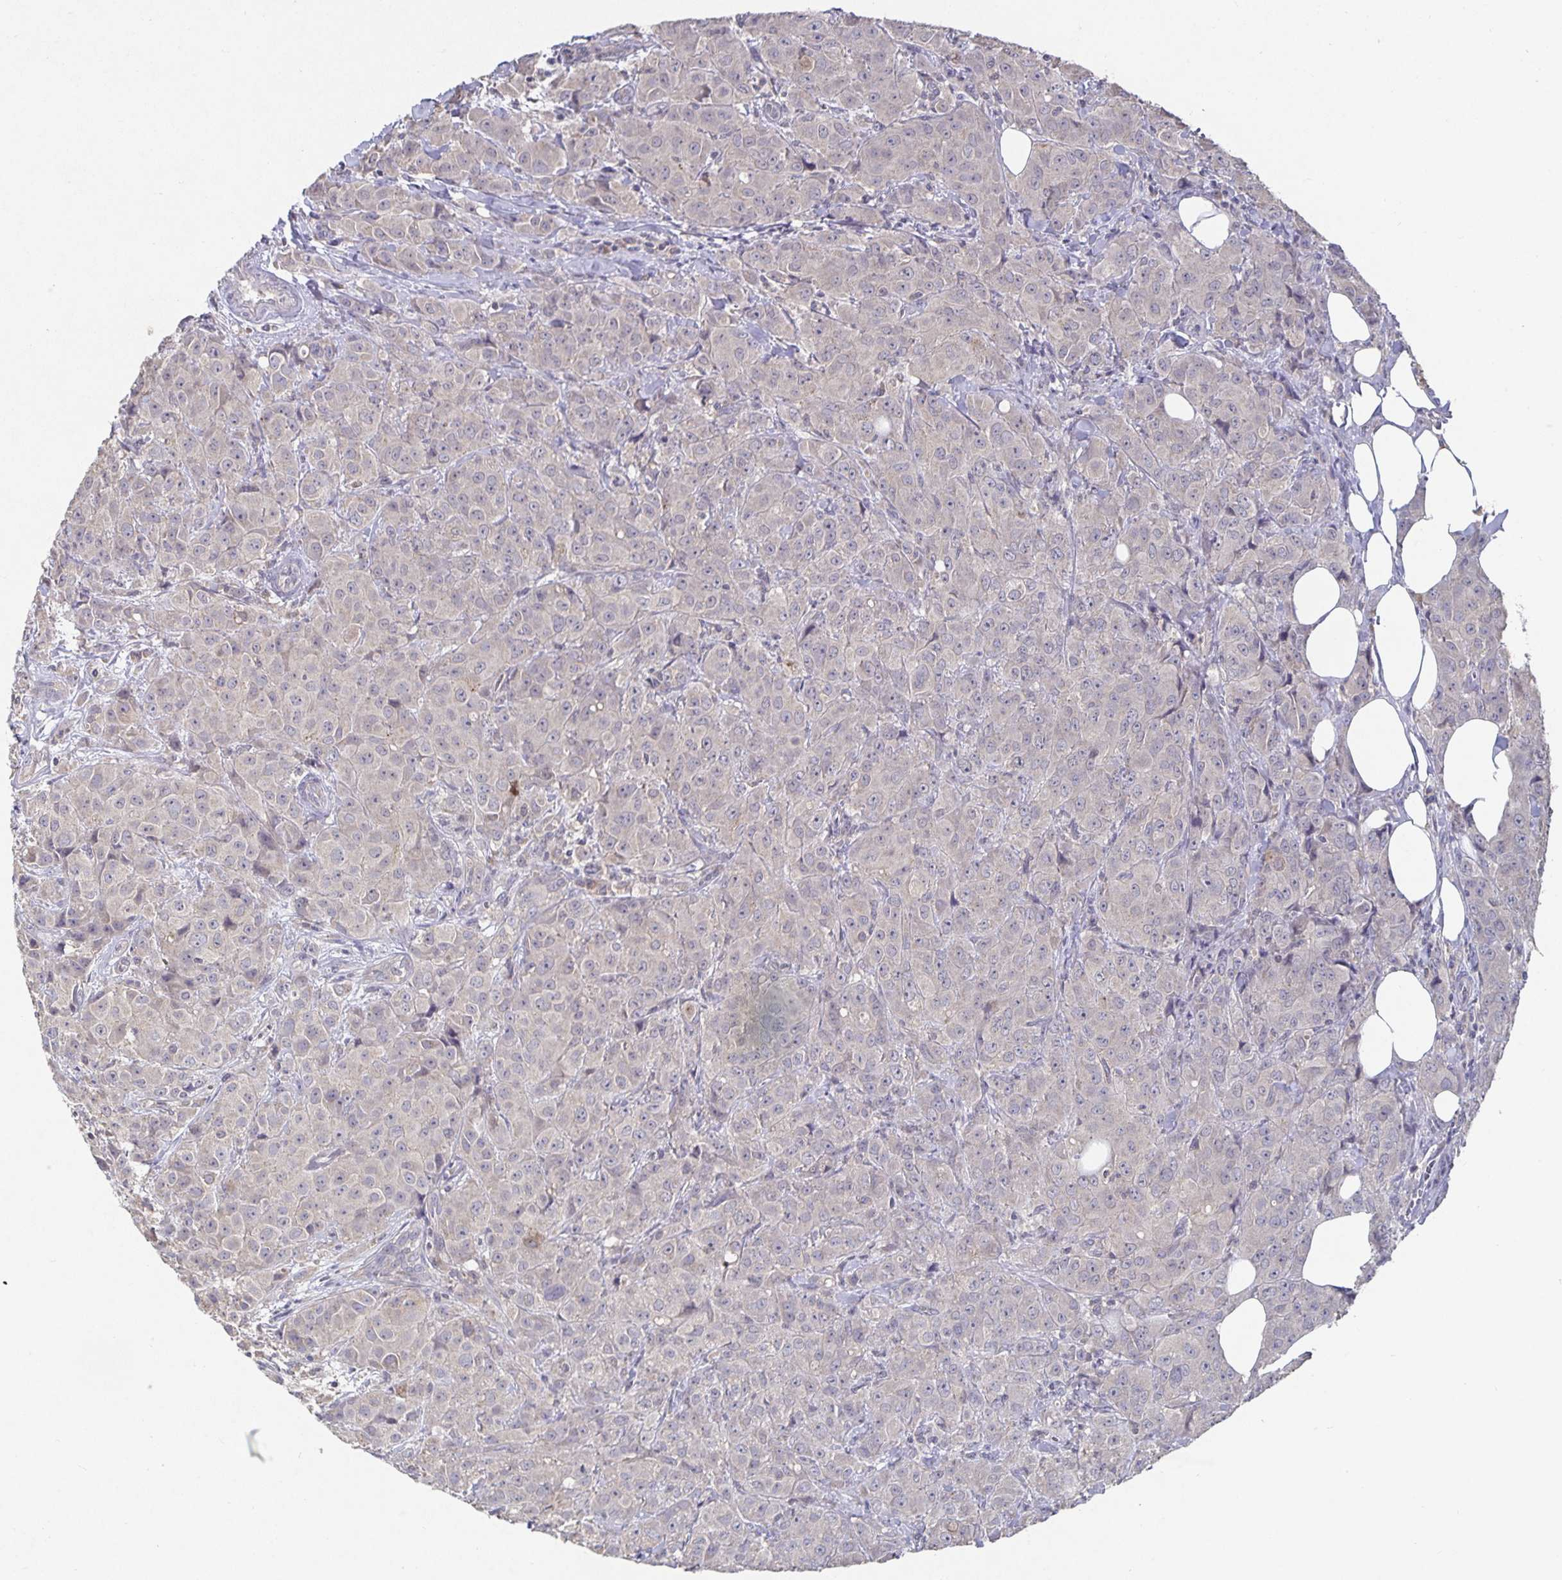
{"staining": {"intensity": "negative", "quantity": "none", "location": "none"}, "tissue": "breast cancer", "cell_type": "Tumor cells", "image_type": "cancer", "snomed": [{"axis": "morphology", "description": "Normal tissue, NOS"}, {"axis": "morphology", "description": "Duct carcinoma"}, {"axis": "topography", "description": "Breast"}], "caption": "A high-resolution photomicrograph shows IHC staining of breast infiltrating ductal carcinoma, which exhibits no significant positivity in tumor cells.", "gene": "HEPN1", "patient": {"sex": "female", "age": 43}}